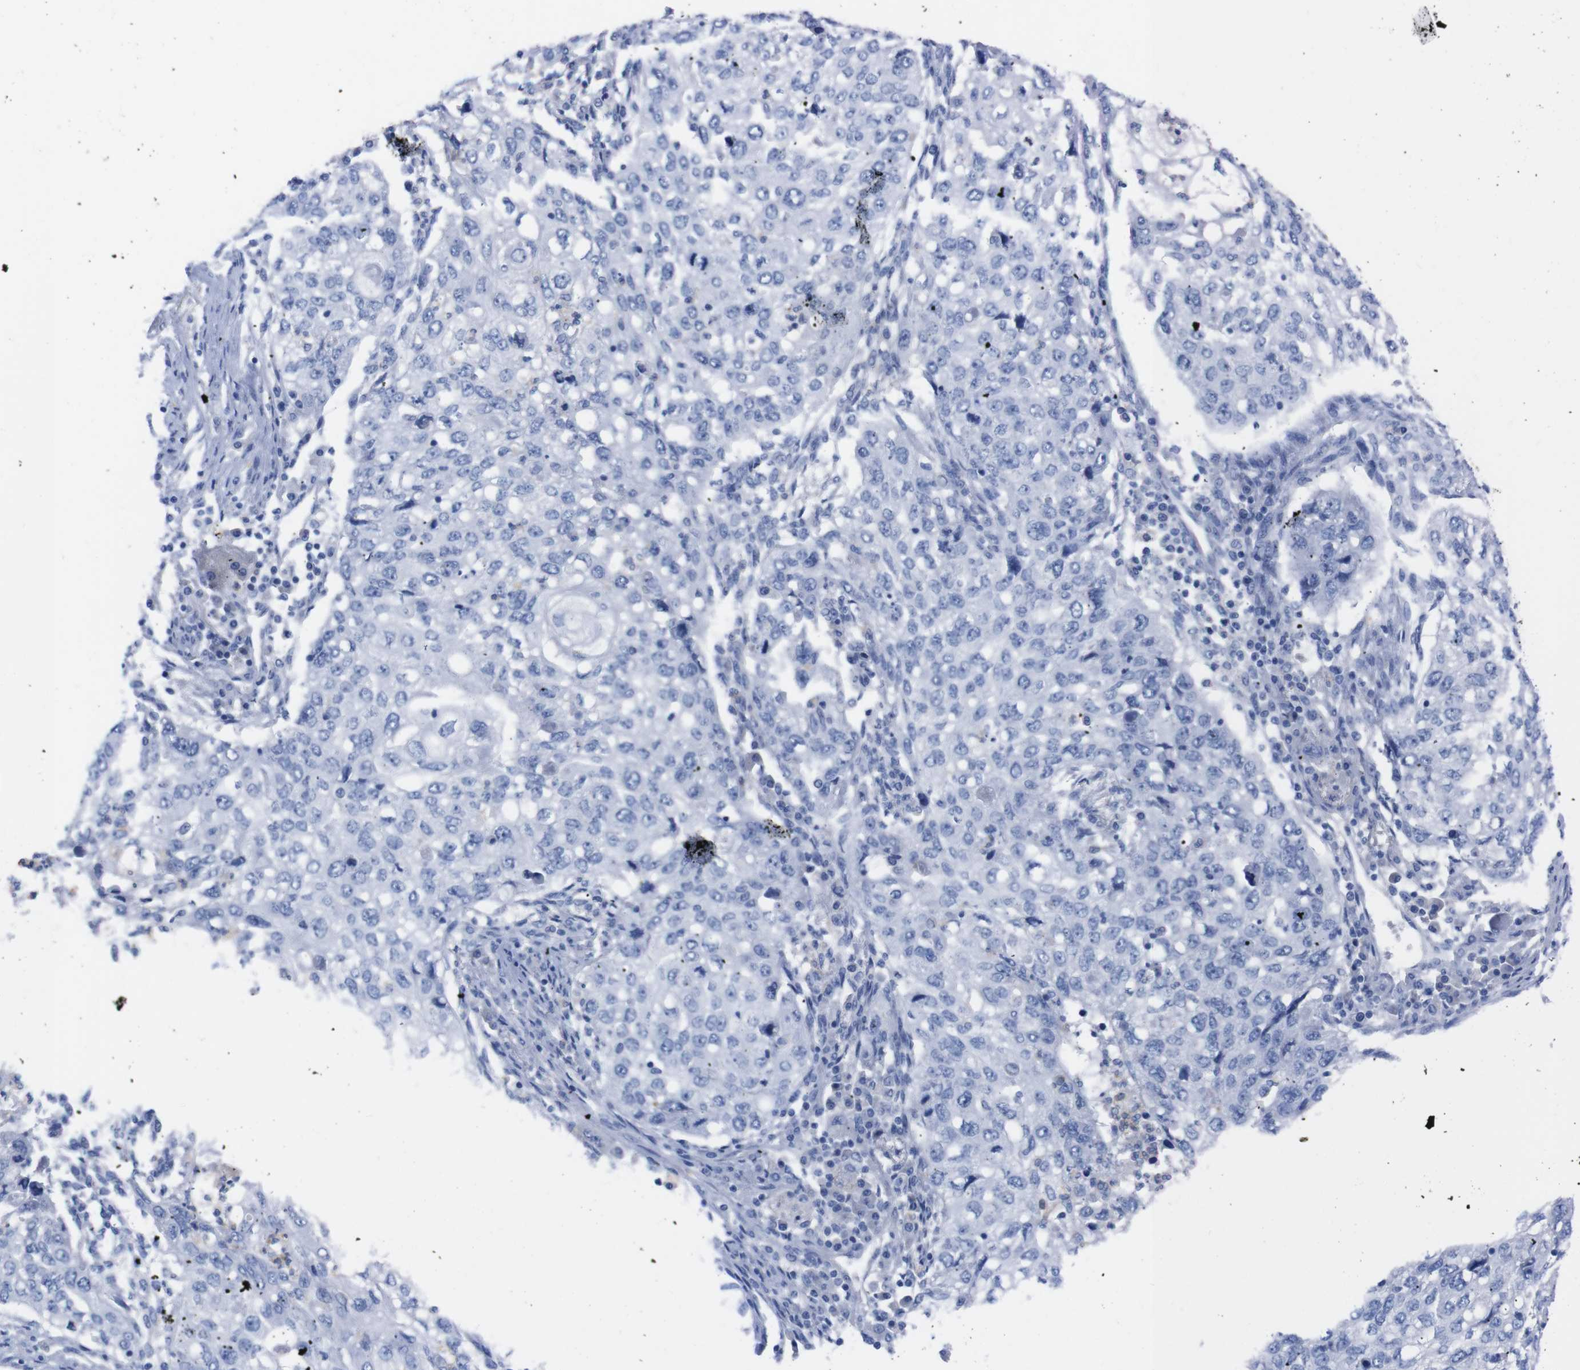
{"staining": {"intensity": "negative", "quantity": "none", "location": "none"}, "tissue": "lung cancer", "cell_type": "Tumor cells", "image_type": "cancer", "snomed": [{"axis": "morphology", "description": "Squamous cell carcinoma, NOS"}, {"axis": "topography", "description": "Lung"}], "caption": "DAB immunohistochemical staining of lung cancer (squamous cell carcinoma) displays no significant positivity in tumor cells.", "gene": "TMEM243", "patient": {"sex": "female", "age": 63}}